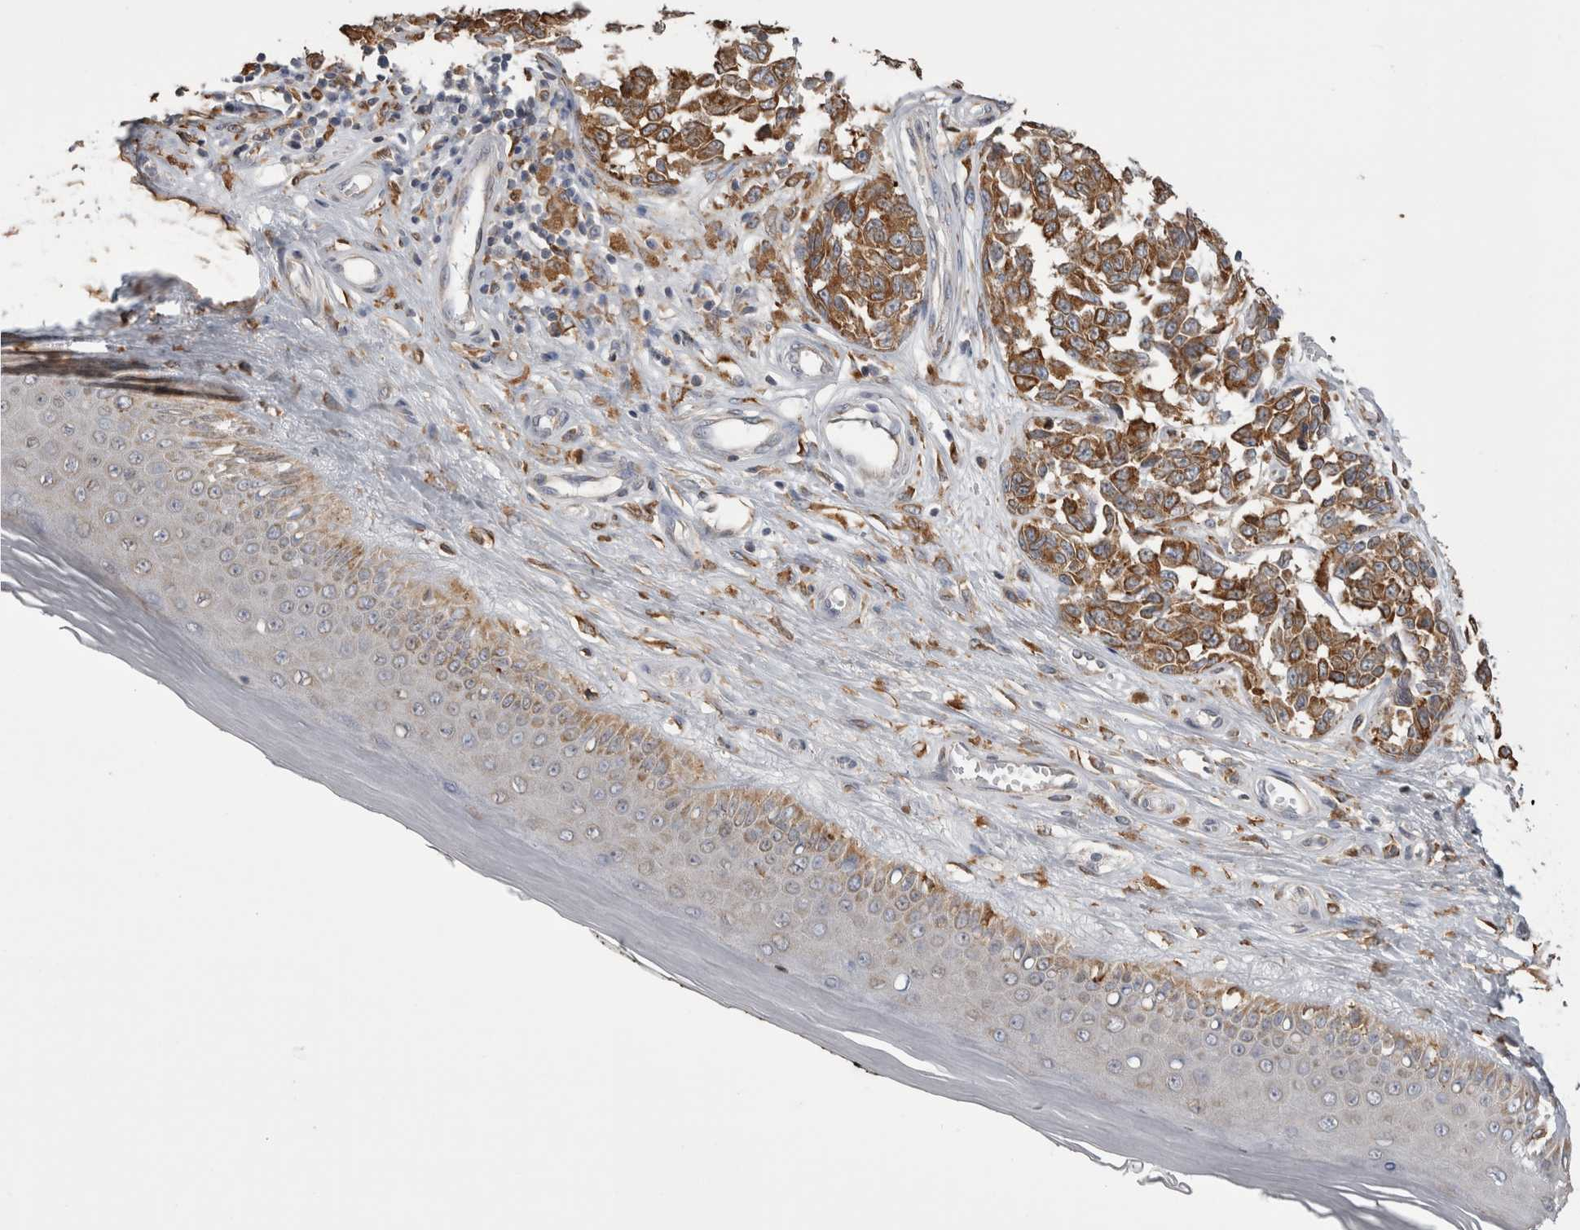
{"staining": {"intensity": "strong", "quantity": ">75%", "location": "cytoplasmic/membranous"}, "tissue": "melanoma", "cell_type": "Tumor cells", "image_type": "cancer", "snomed": [{"axis": "morphology", "description": "Malignant melanoma, NOS"}, {"axis": "topography", "description": "Skin"}], "caption": "Immunohistochemistry of human malignant melanoma shows high levels of strong cytoplasmic/membranous positivity in about >75% of tumor cells. (Brightfield microscopy of DAB IHC at high magnification).", "gene": "LRPAP1", "patient": {"sex": "female", "age": 64}}